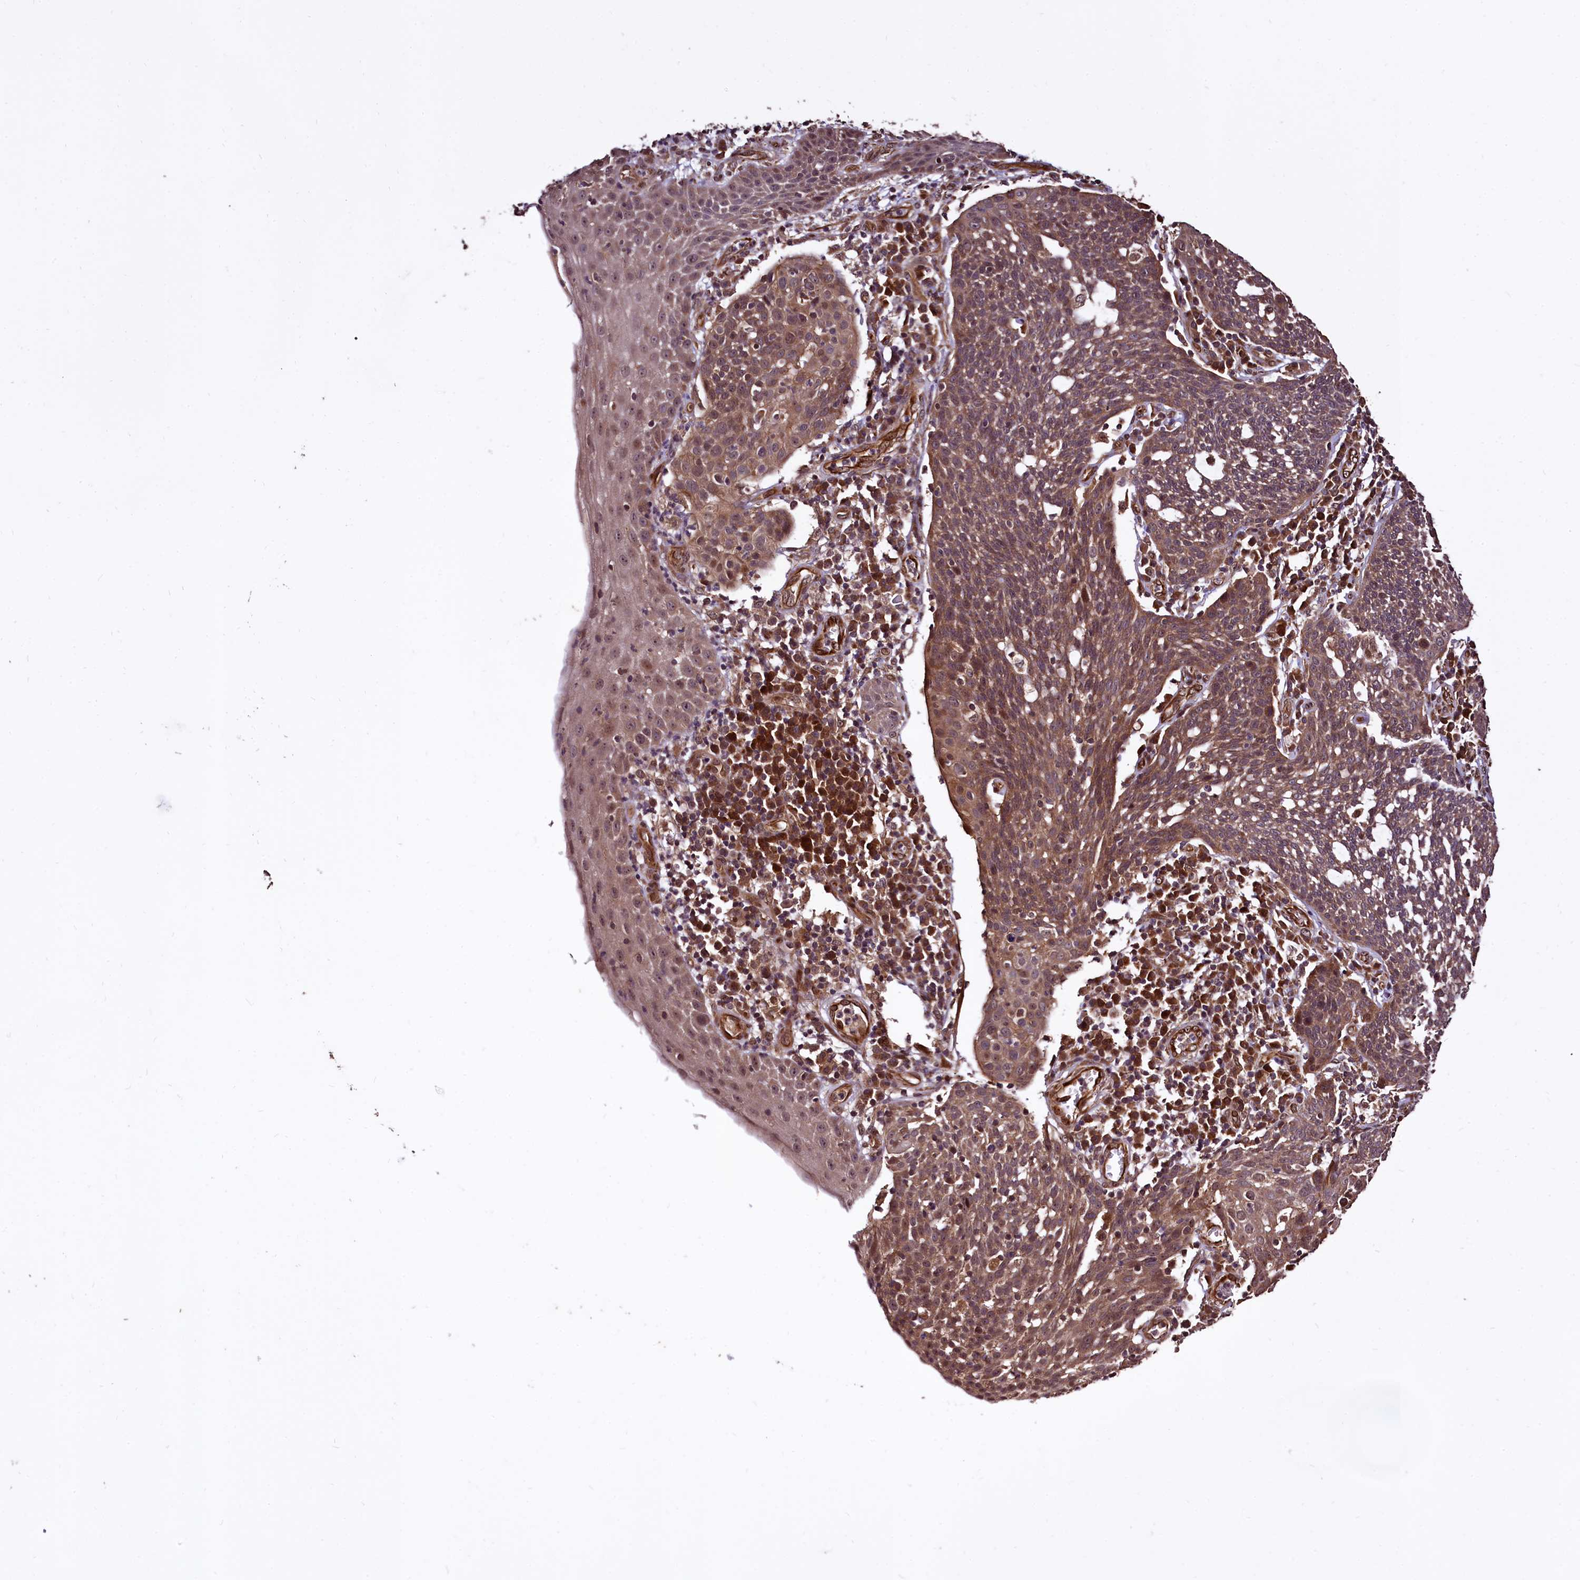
{"staining": {"intensity": "moderate", "quantity": ">75%", "location": "cytoplasmic/membranous"}, "tissue": "cervical cancer", "cell_type": "Tumor cells", "image_type": "cancer", "snomed": [{"axis": "morphology", "description": "Squamous cell carcinoma, NOS"}, {"axis": "topography", "description": "Cervix"}], "caption": "The immunohistochemical stain labels moderate cytoplasmic/membranous staining in tumor cells of cervical squamous cell carcinoma tissue.", "gene": "TBCEL", "patient": {"sex": "female", "age": 34}}